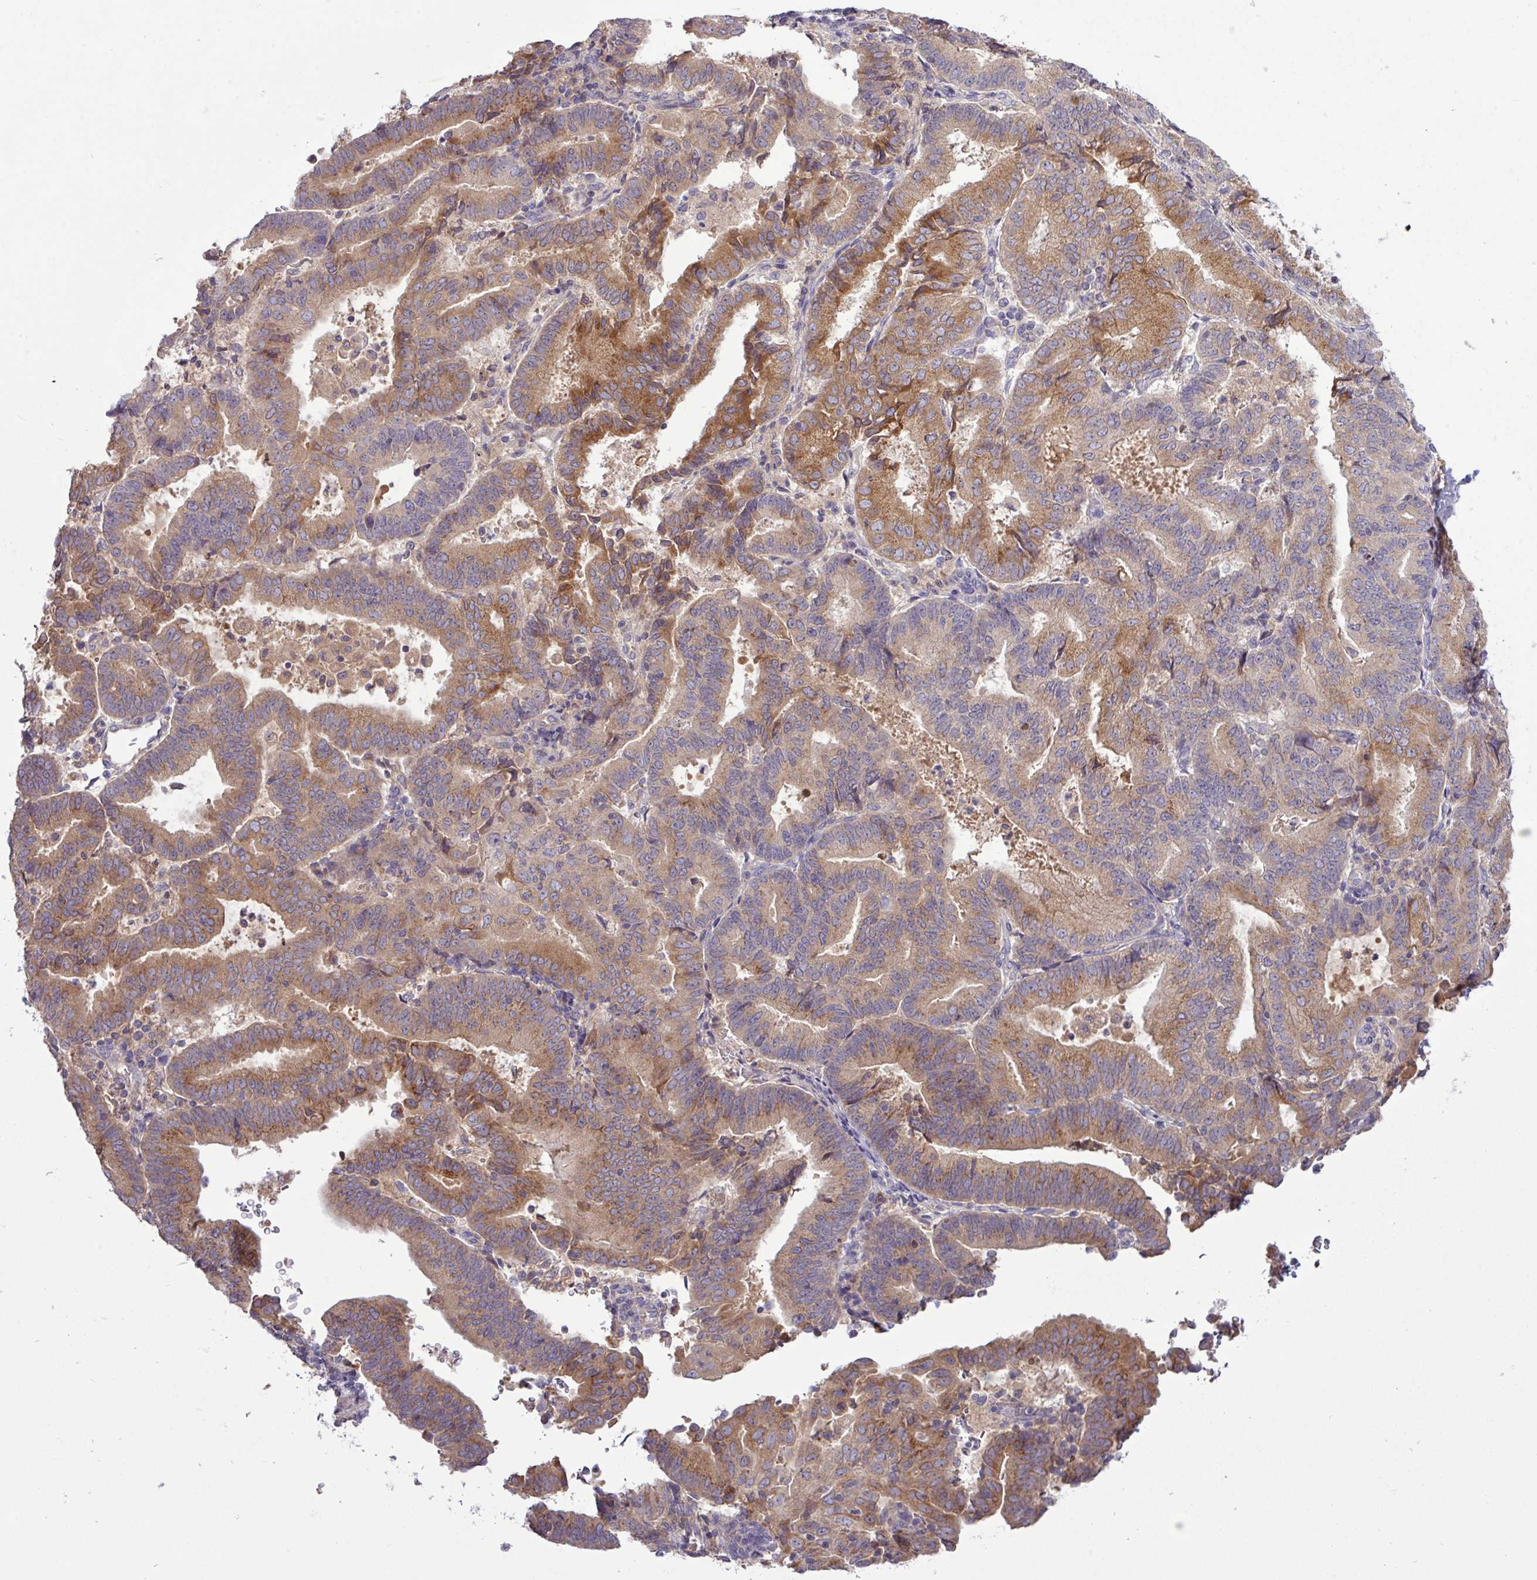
{"staining": {"intensity": "moderate", "quantity": ">75%", "location": "cytoplasmic/membranous"}, "tissue": "endometrial cancer", "cell_type": "Tumor cells", "image_type": "cancer", "snomed": [{"axis": "morphology", "description": "Adenocarcinoma, NOS"}, {"axis": "topography", "description": "Endometrium"}], "caption": "Immunohistochemical staining of human endometrial cancer demonstrates medium levels of moderate cytoplasmic/membranous staining in about >75% of tumor cells. (DAB = brown stain, brightfield microscopy at high magnification).", "gene": "TMEM62", "patient": {"sex": "female", "age": 70}}